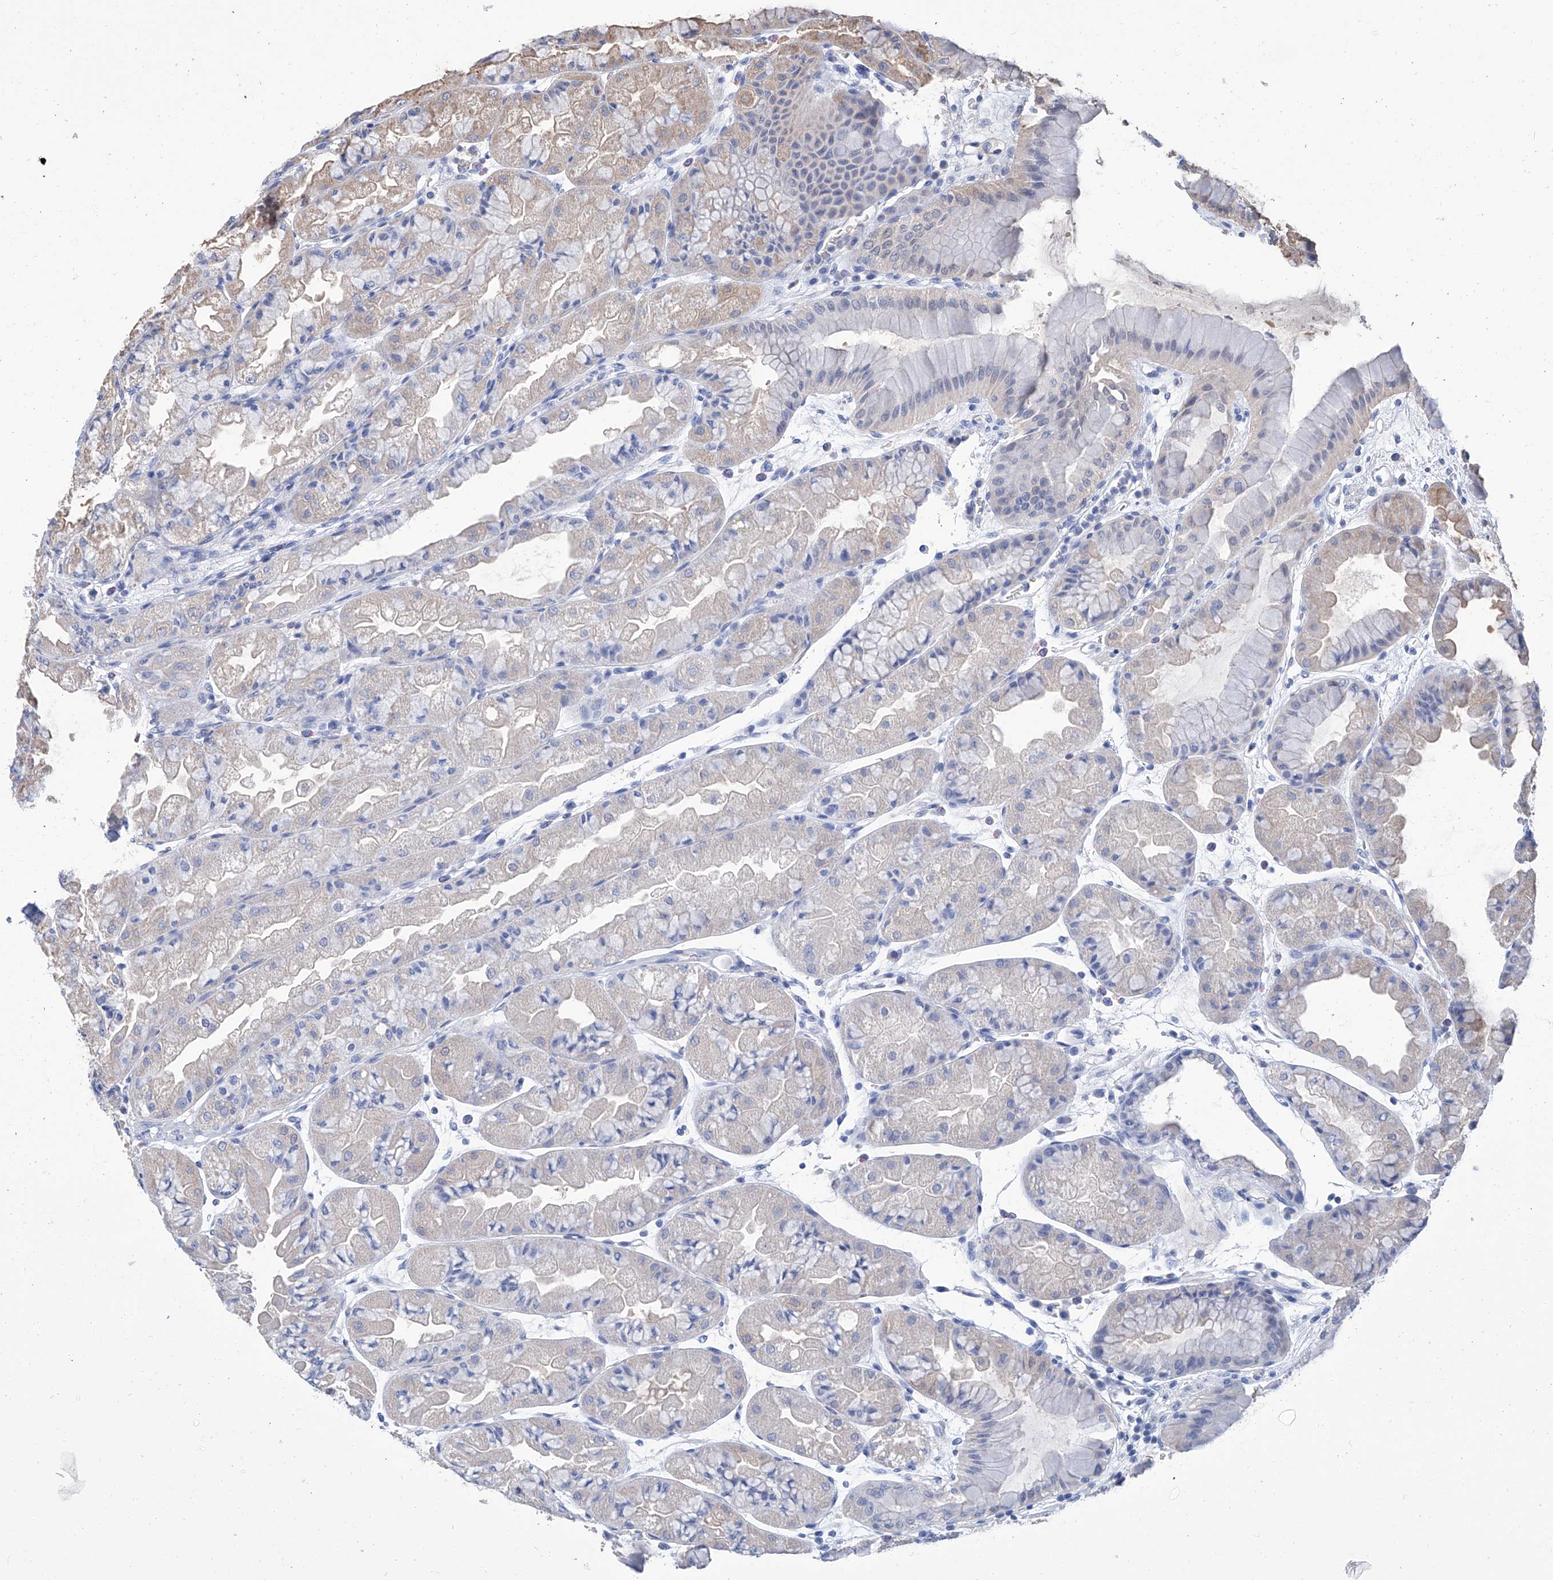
{"staining": {"intensity": "weak", "quantity": "<25%", "location": "cytoplasmic/membranous"}, "tissue": "stomach", "cell_type": "Glandular cells", "image_type": "normal", "snomed": [{"axis": "morphology", "description": "Normal tissue, NOS"}, {"axis": "topography", "description": "Stomach, upper"}], "caption": "This is an immunohistochemistry (IHC) histopathology image of unremarkable human stomach. There is no expression in glandular cells.", "gene": "GPT", "patient": {"sex": "male", "age": 47}}